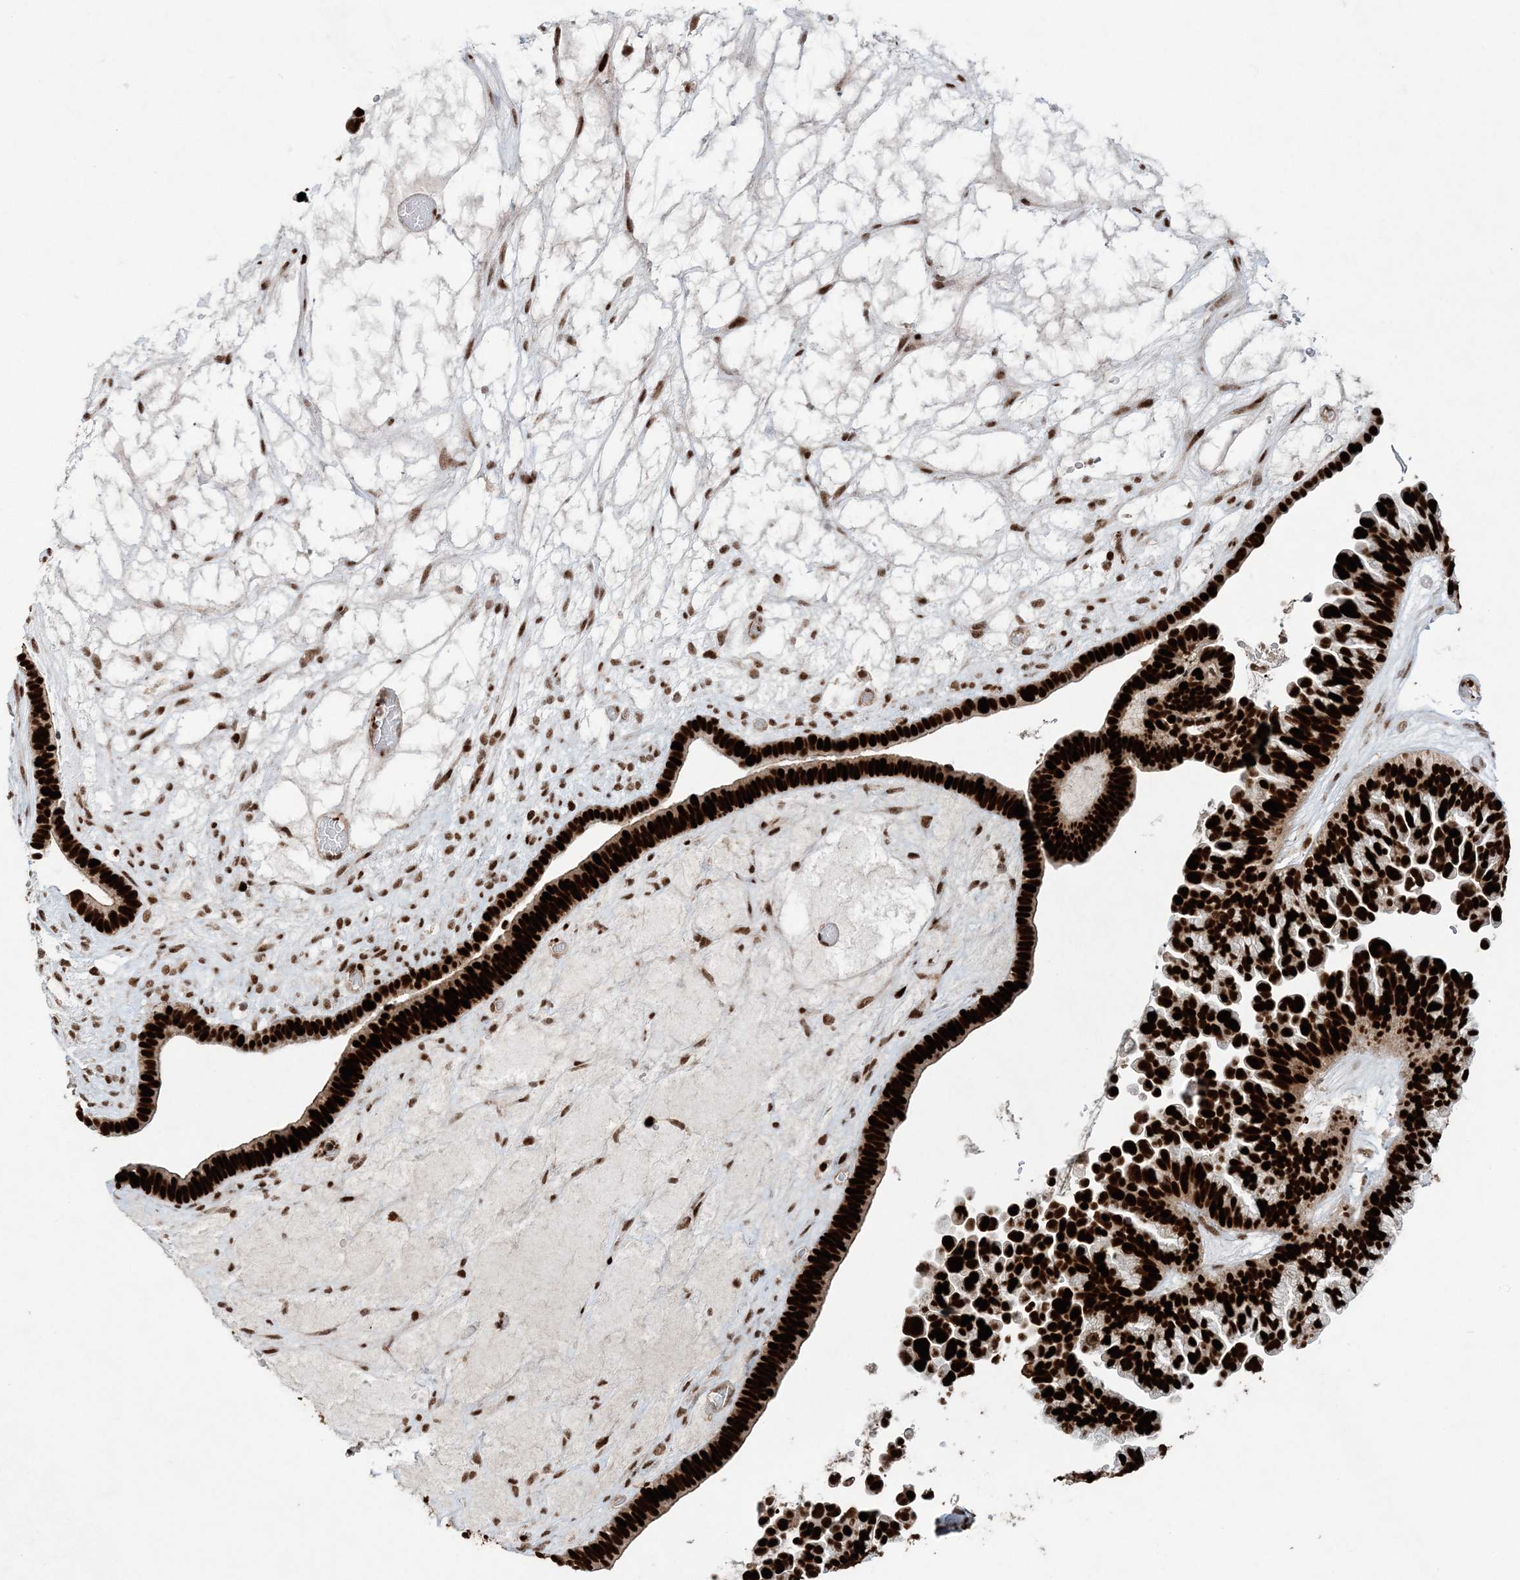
{"staining": {"intensity": "strong", "quantity": ">75%", "location": "nuclear"}, "tissue": "ovarian cancer", "cell_type": "Tumor cells", "image_type": "cancer", "snomed": [{"axis": "morphology", "description": "Cystadenocarcinoma, serous, NOS"}, {"axis": "topography", "description": "Ovary"}], "caption": "This micrograph demonstrates IHC staining of human serous cystadenocarcinoma (ovarian), with high strong nuclear positivity in about >75% of tumor cells.", "gene": "LIG1", "patient": {"sex": "female", "age": 56}}